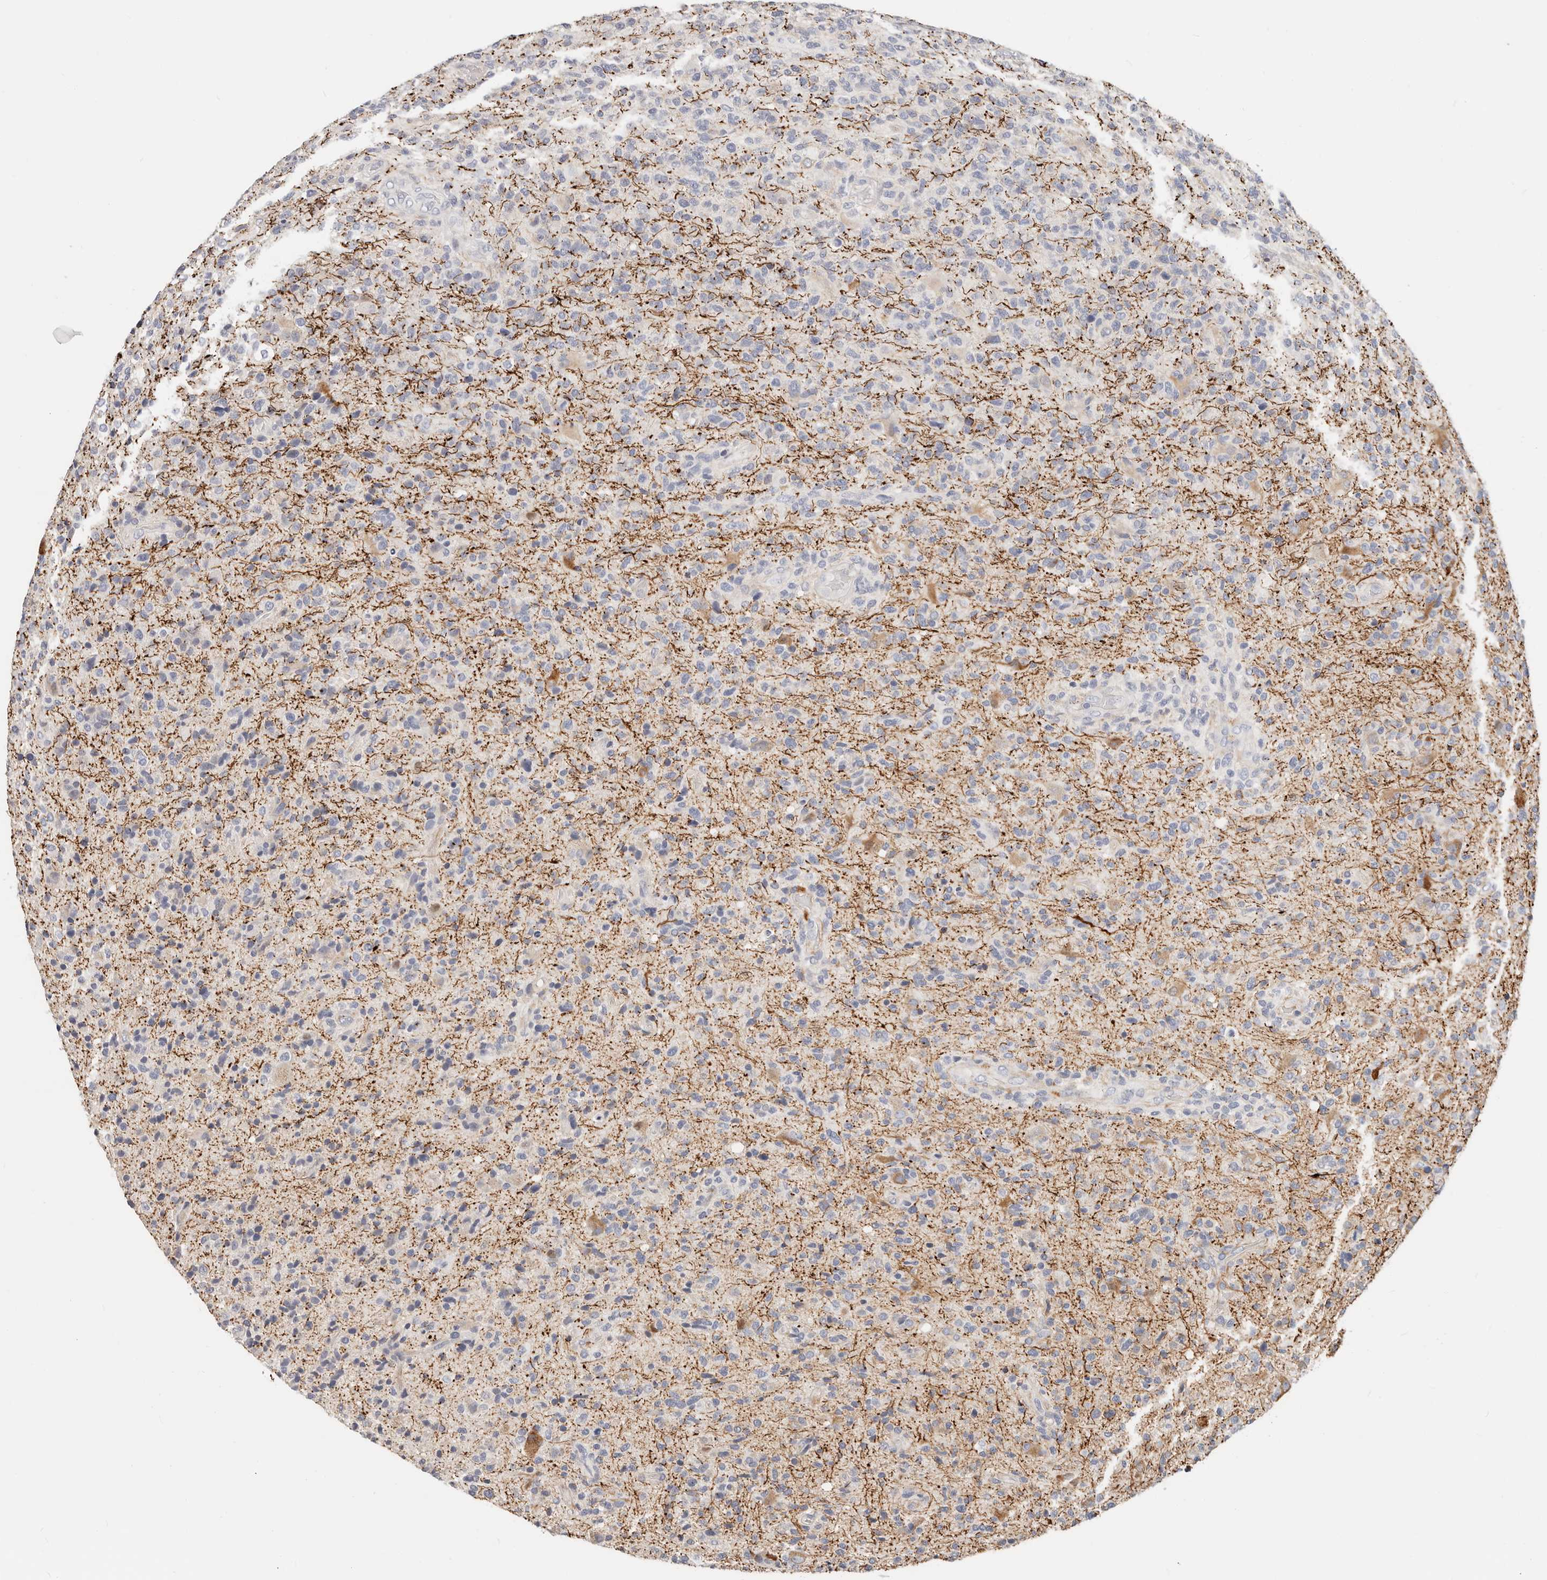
{"staining": {"intensity": "negative", "quantity": "none", "location": "none"}, "tissue": "glioma", "cell_type": "Tumor cells", "image_type": "cancer", "snomed": [{"axis": "morphology", "description": "Glioma, malignant, High grade"}, {"axis": "topography", "description": "Brain"}], "caption": "Tumor cells show no significant protein expression in malignant glioma (high-grade).", "gene": "ZRANB1", "patient": {"sex": "male", "age": 72}}